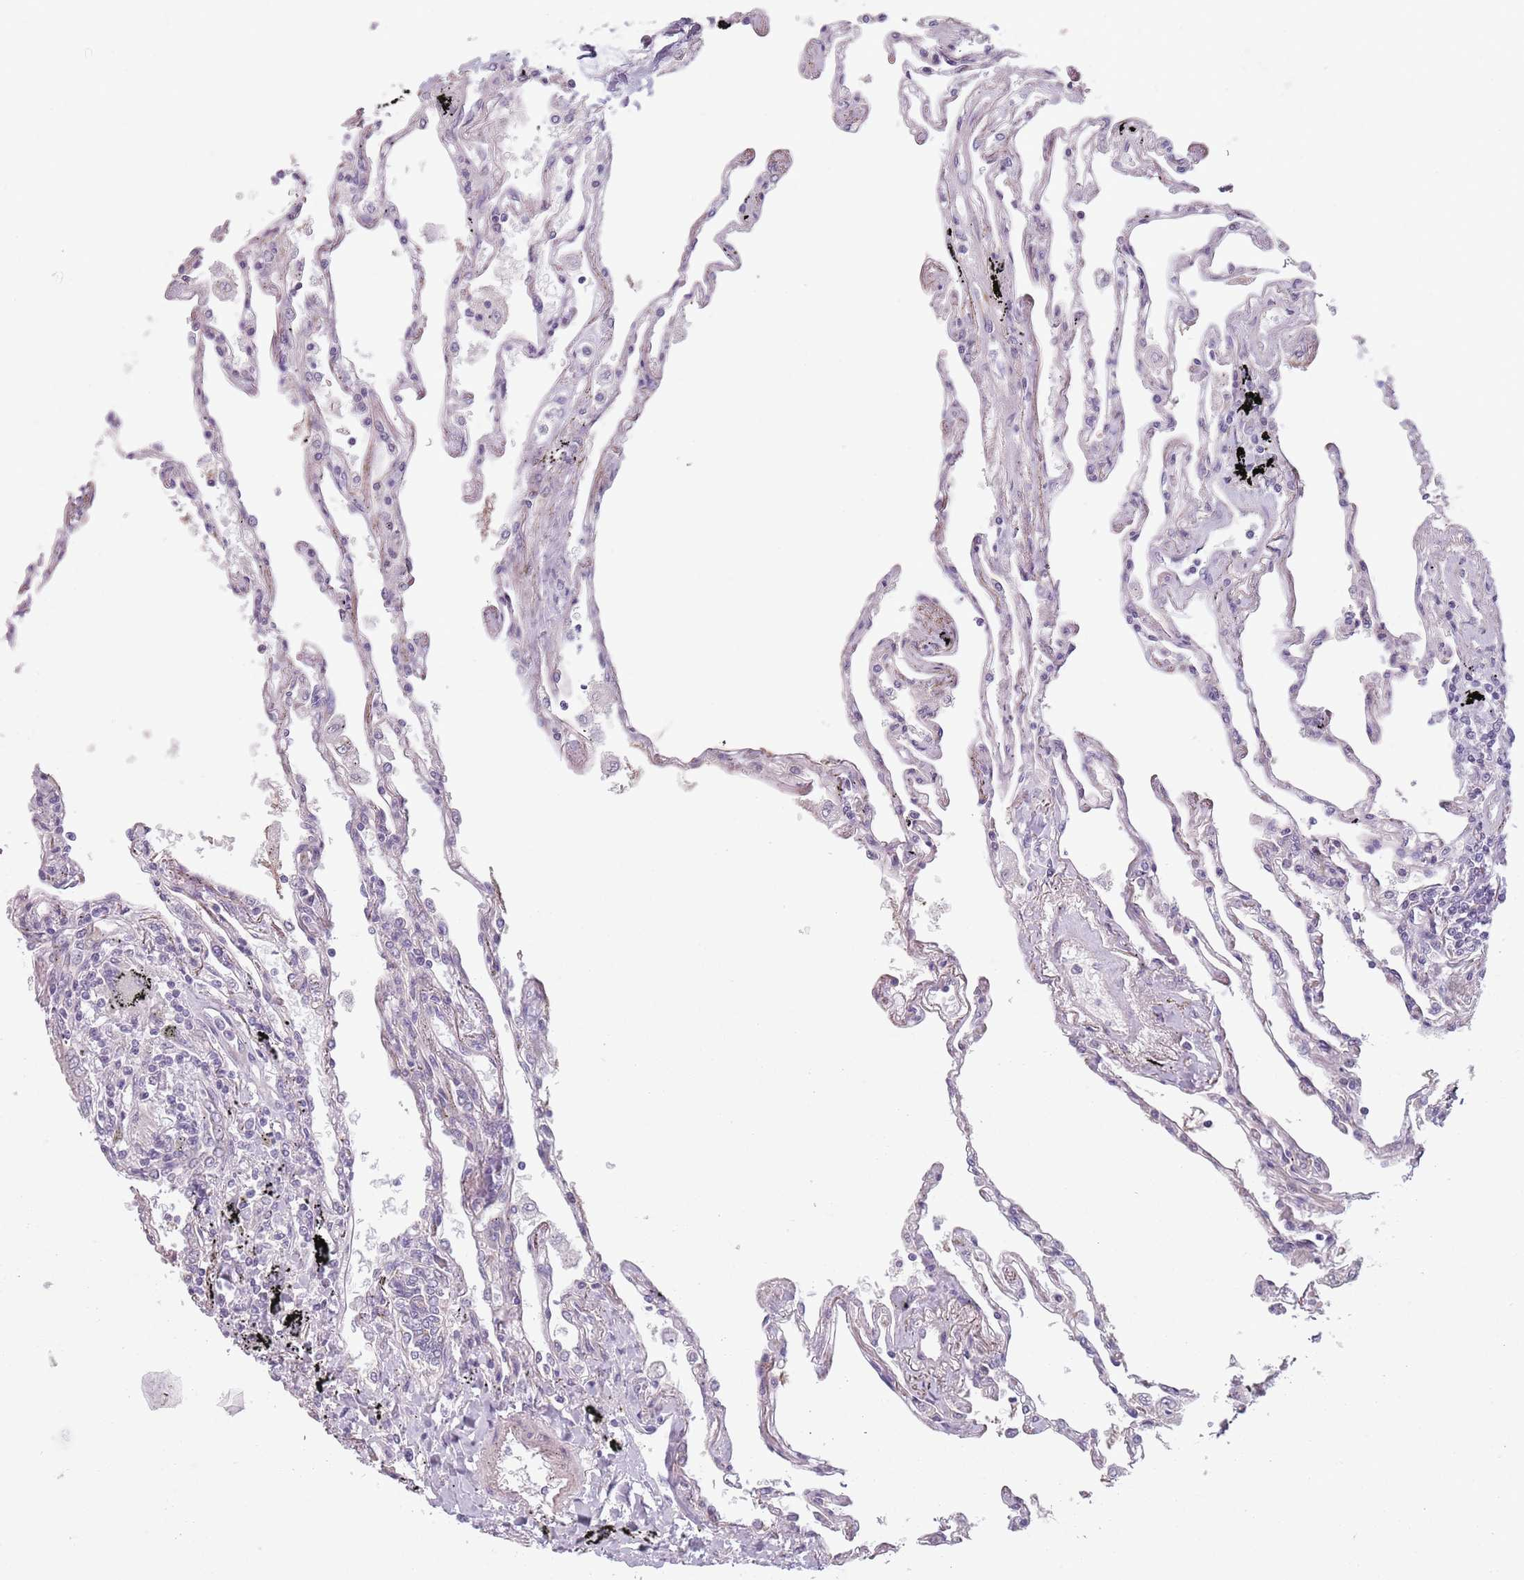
{"staining": {"intensity": "negative", "quantity": "none", "location": "none"}, "tissue": "lung", "cell_type": "Alveolar cells", "image_type": "normal", "snomed": [{"axis": "morphology", "description": "Normal tissue, NOS"}, {"axis": "topography", "description": "Lung"}], "caption": "Histopathology image shows no protein staining in alveolar cells of benign lung.", "gene": "TLCD2", "patient": {"sex": "female", "age": 67}}